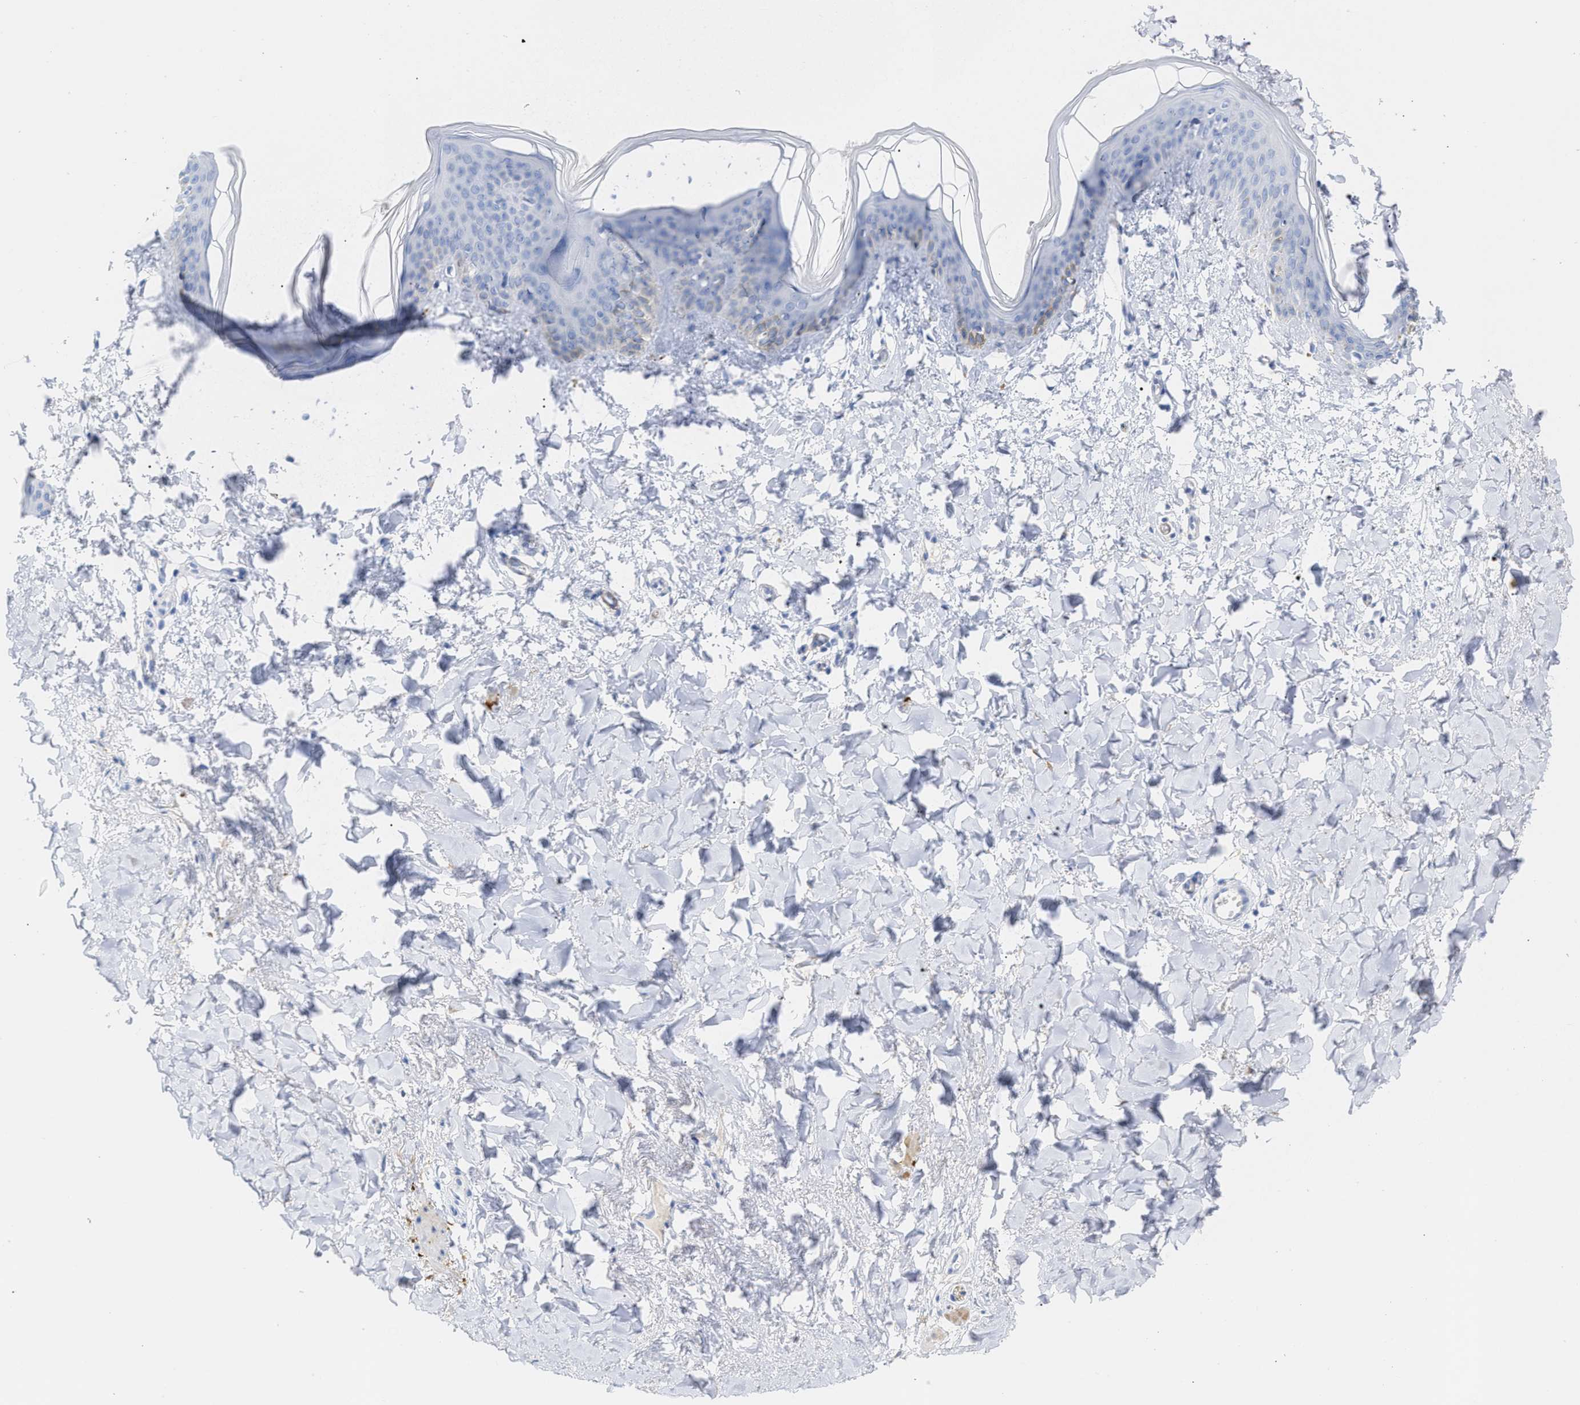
{"staining": {"intensity": "negative", "quantity": "none", "location": "none"}, "tissue": "skin", "cell_type": "Fibroblasts", "image_type": "normal", "snomed": [{"axis": "morphology", "description": "Normal tissue, NOS"}, {"axis": "topography", "description": "Skin"}], "caption": "Histopathology image shows no significant protein expression in fibroblasts of benign skin.", "gene": "AMPH", "patient": {"sex": "female", "age": 17}}